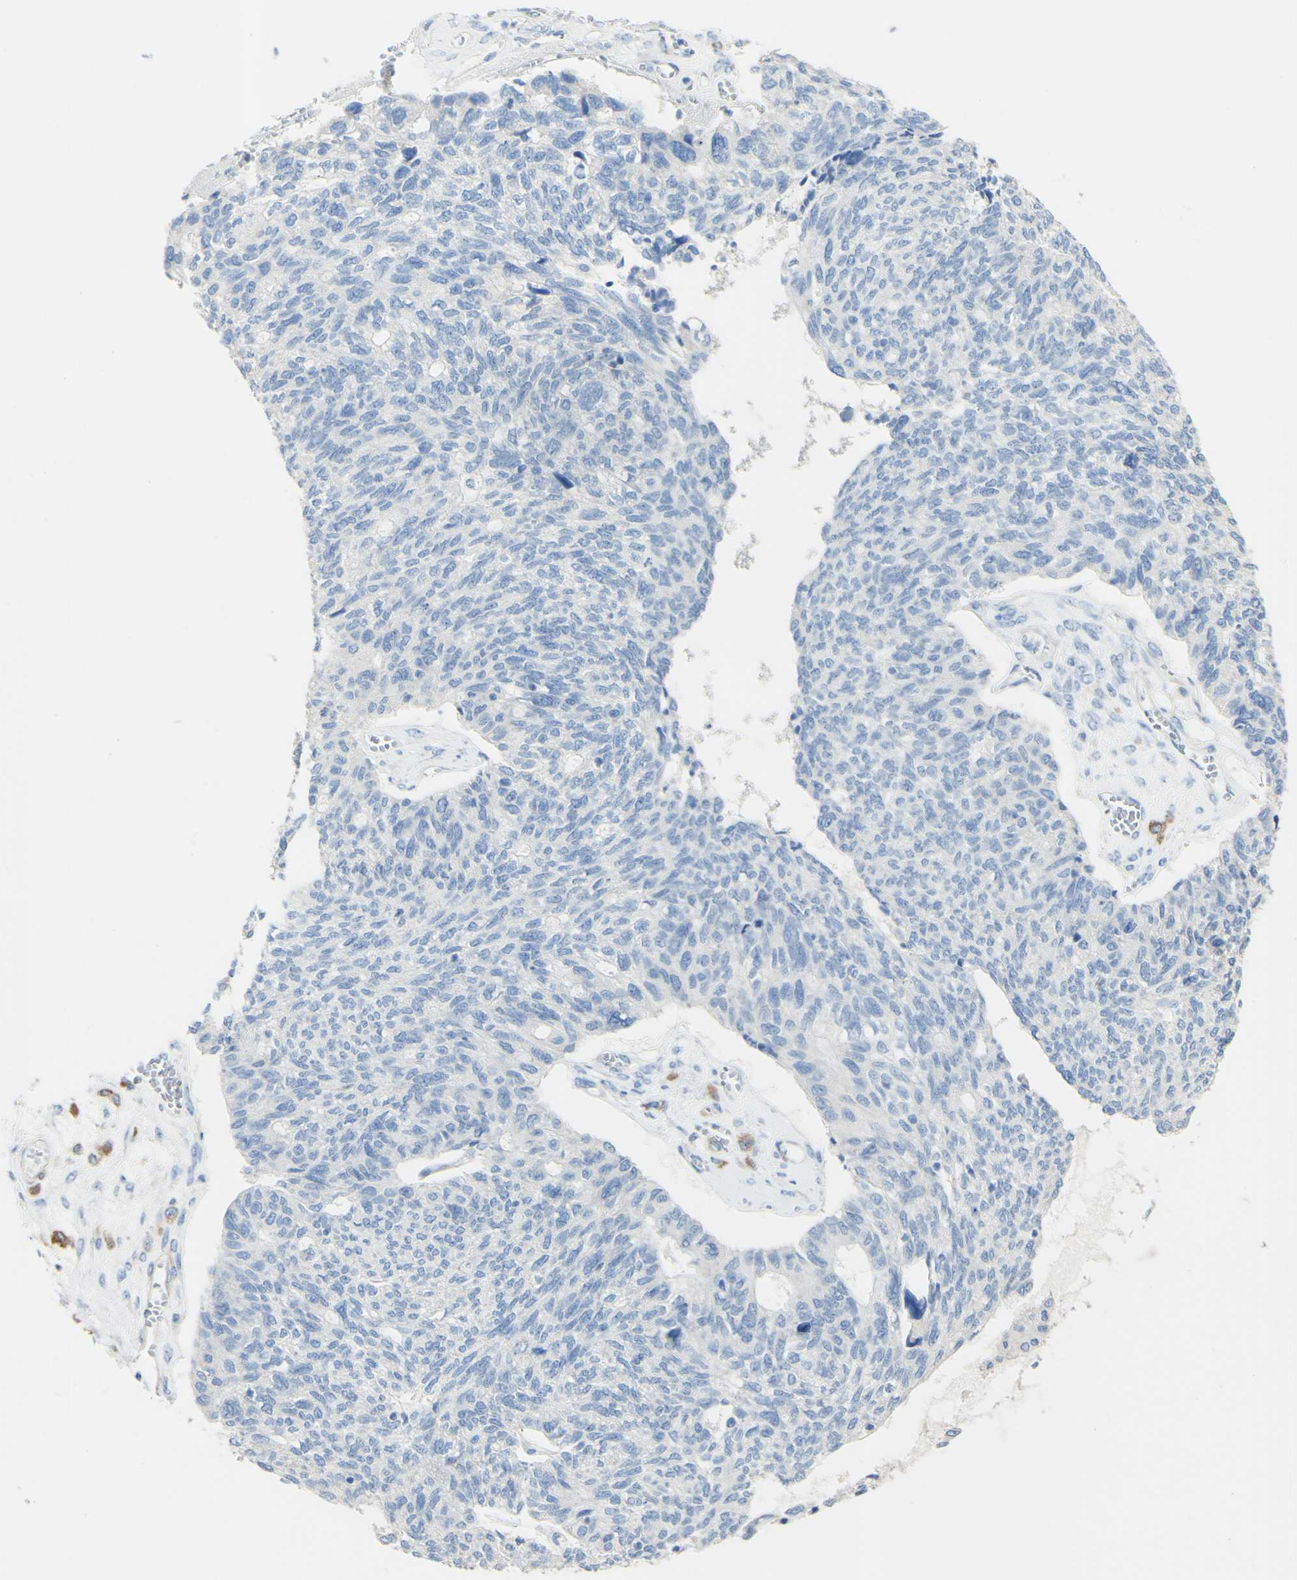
{"staining": {"intensity": "negative", "quantity": "none", "location": "none"}, "tissue": "ovarian cancer", "cell_type": "Tumor cells", "image_type": "cancer", "snomed": [{"axis": "morphology", "description": "Cystadenocarcinoma, serous, NOS"}, {"axis": "topography", "description": "Ovary"}], "caption": "Immunohistochemistry of human ovarian cancer displays no staining in tumor cells. (Stains: DAB (3,3'-diaminobenzidine) immunohistochemistry with hematoxylin counter stain, Microscopy: brightfield microscopy at high magnification).", "gene": "FGF4", "patient": {"sex": "female", "age": 79}}